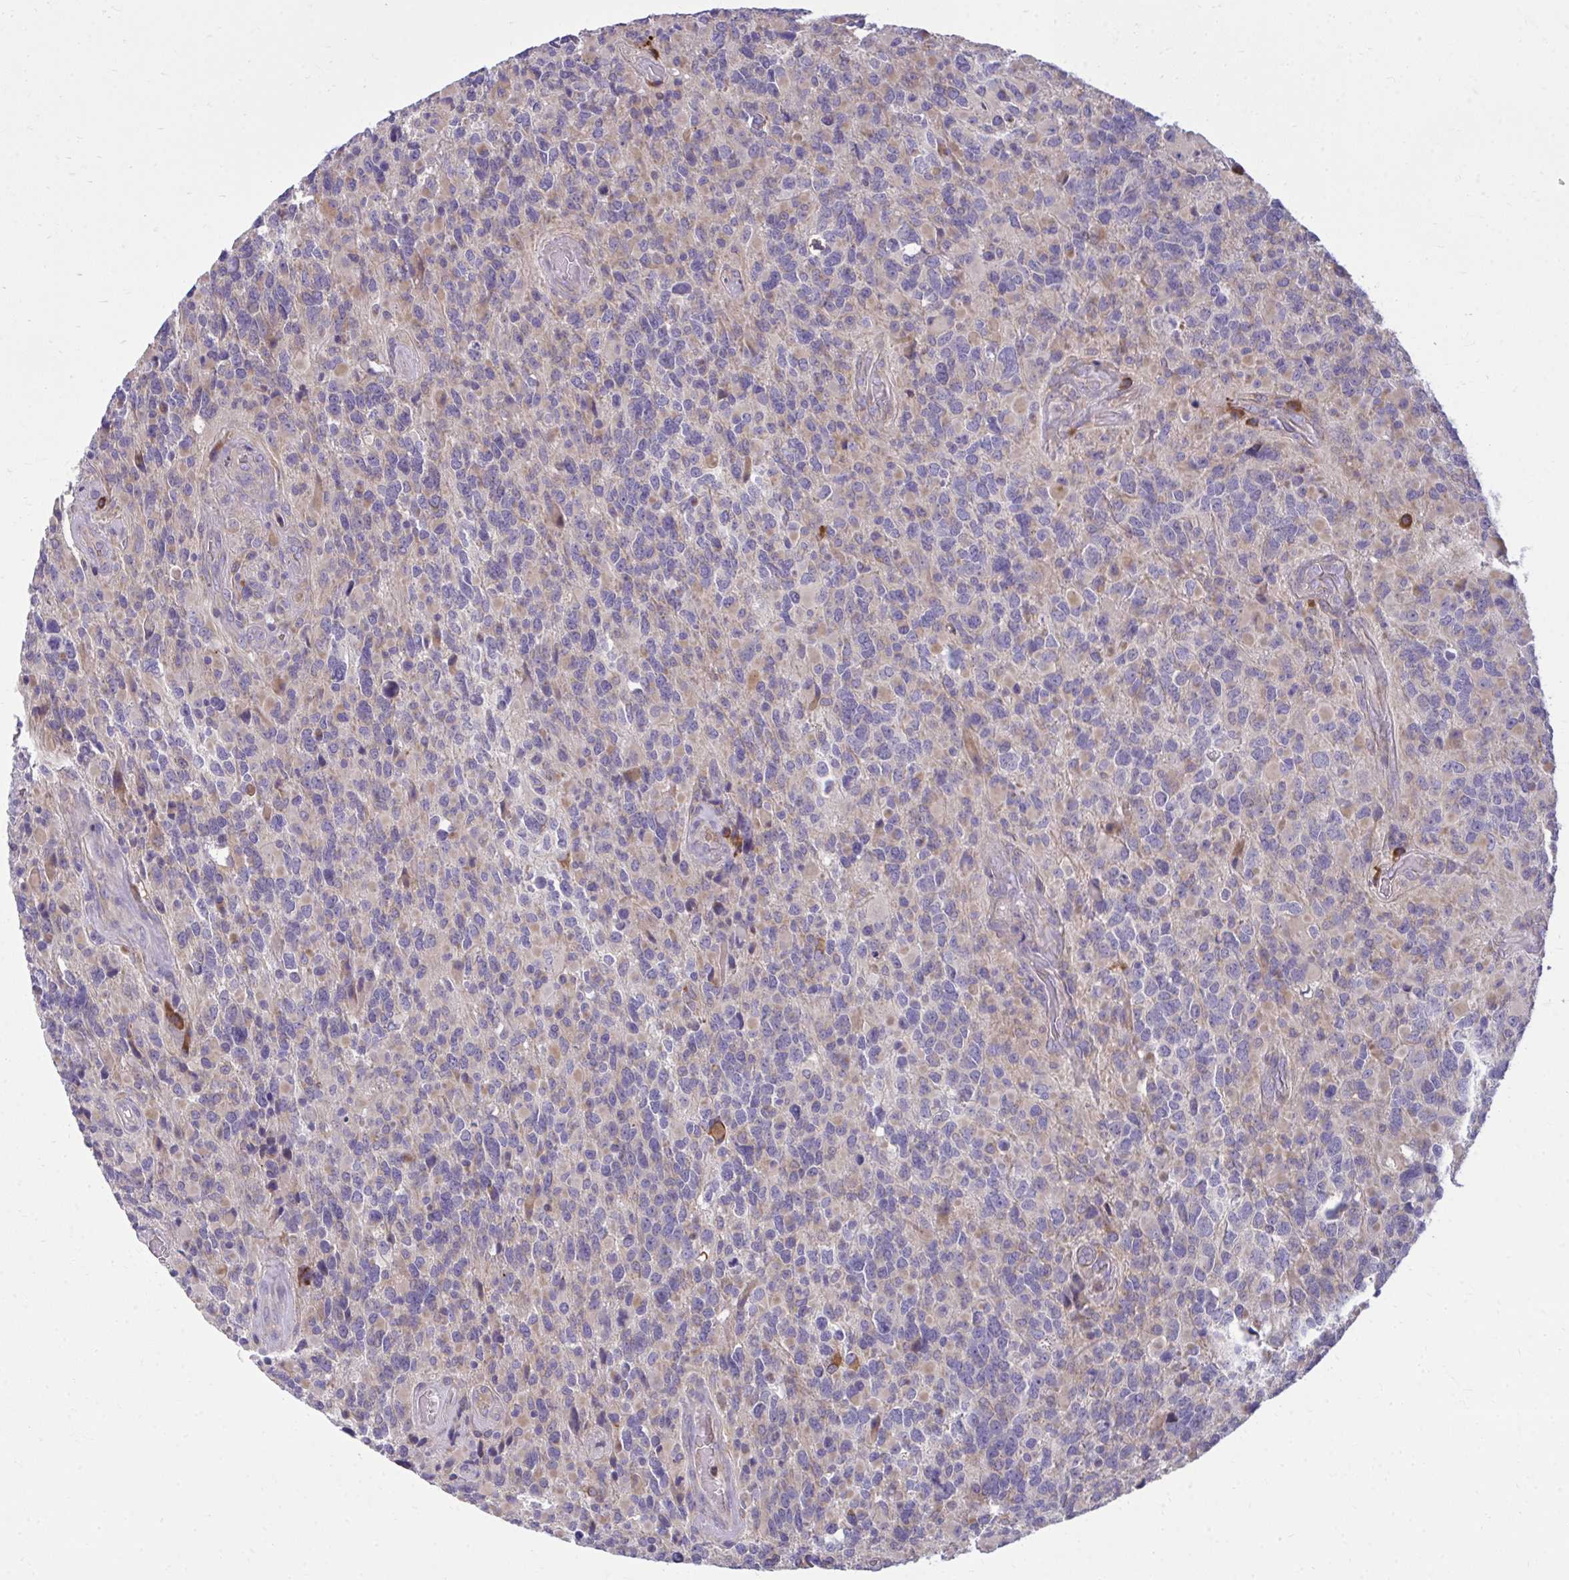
{"staining": {"intensity": "negative", "quantity": "none", "location": "none"}, "tissue": "glioma", "cell_type": "Tumor cells", "image_type": "cancer", "snomed": [{"axis": "morphology", "description": "Glioma, malignant, High grade"}, {"axis": "topography", "description": "Brain"}], "caption": "Glioma was stained to show a protein in brown. There is no significant expression in tumor cells.", "gene": "CEMP1", "patient": {"sex": "female", "age": 40}}